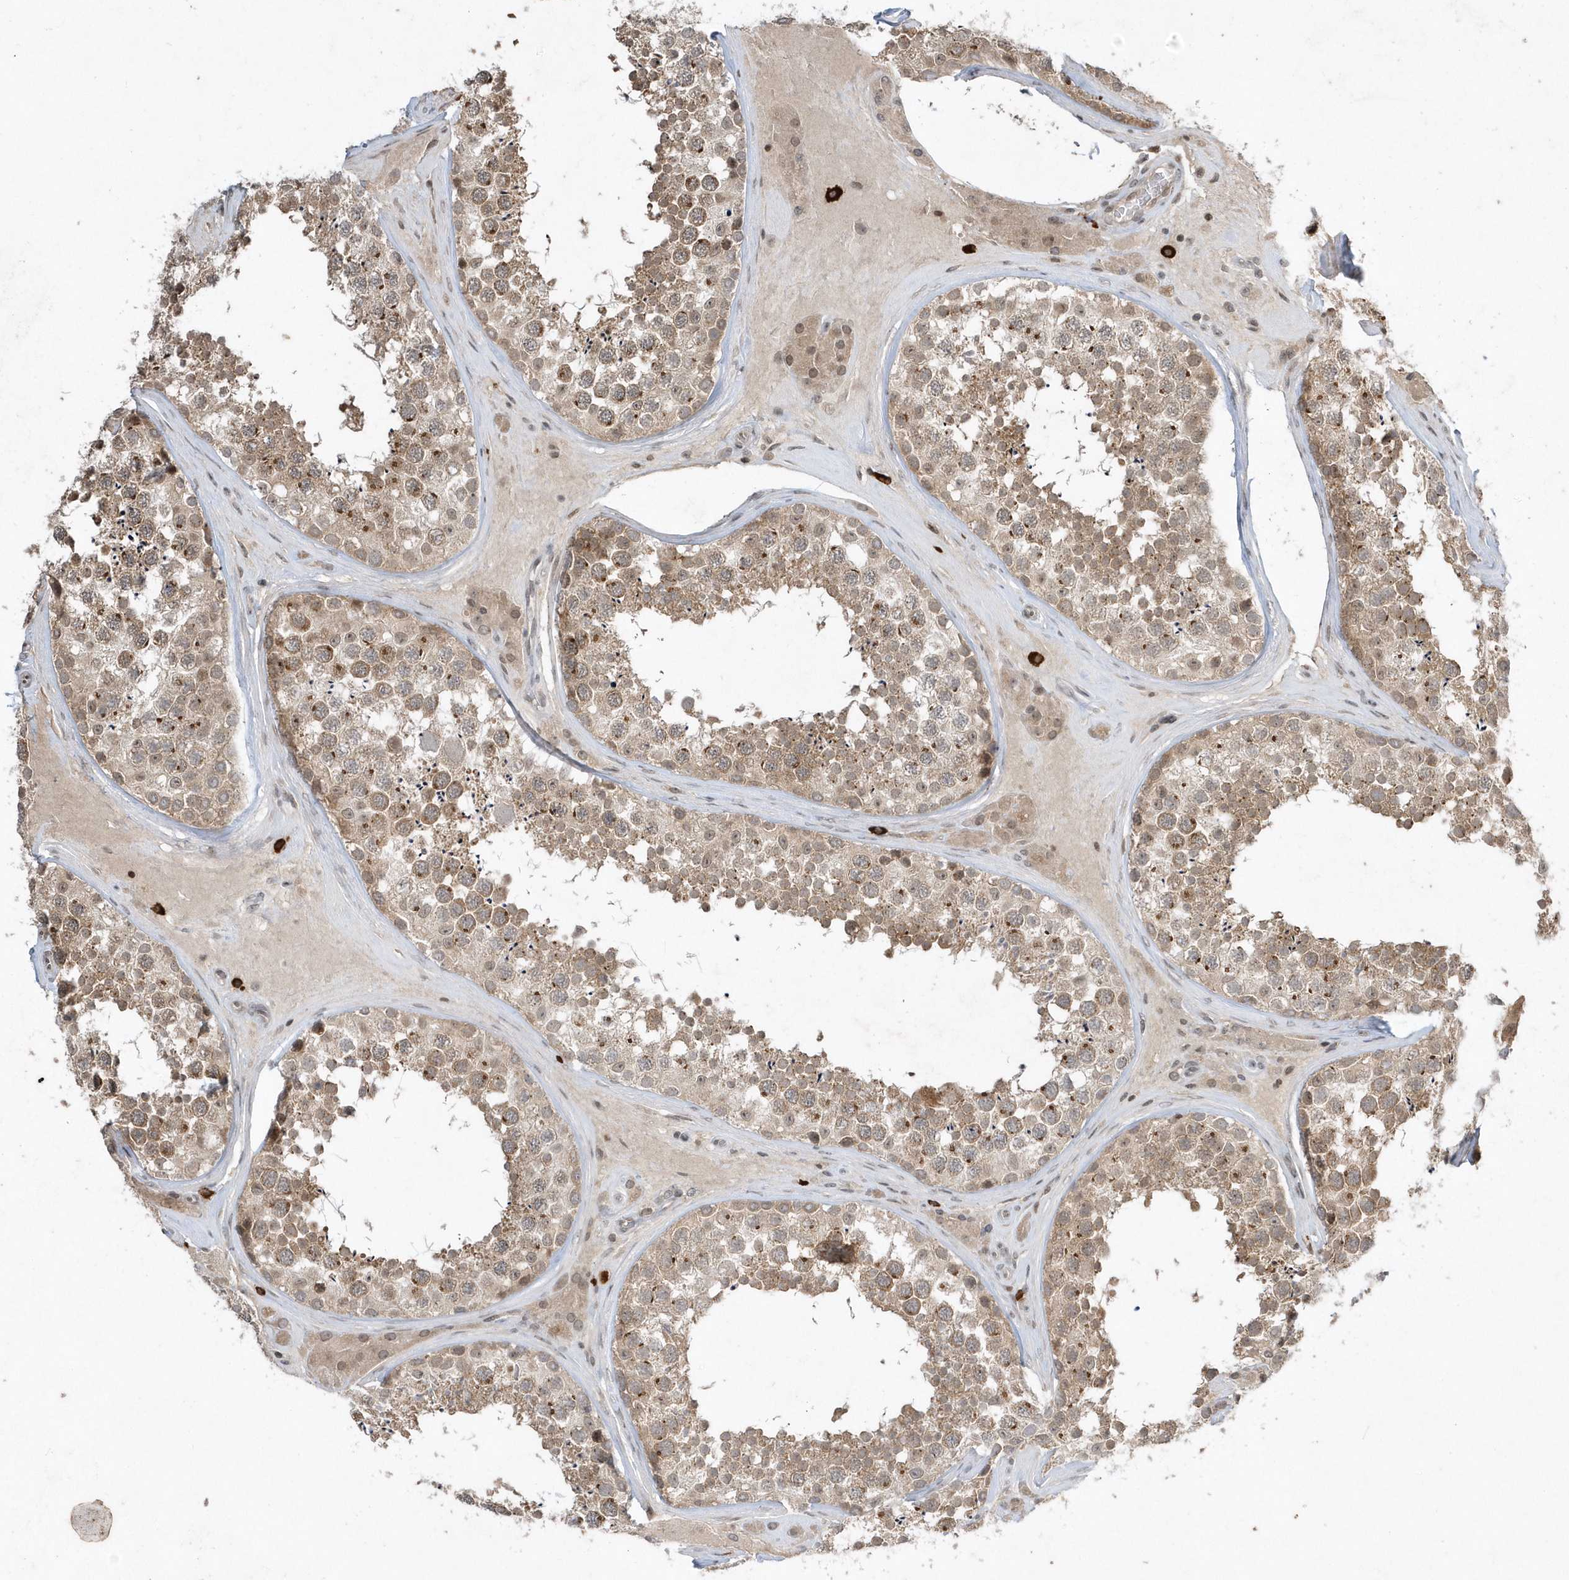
{"staining": {"intensity": "moderate", "quantity": ">75%", "location": "cytoplasmic/membranous"}, "tissue": "testis", "cell_type": "Cells in seminiferous ducts", "image_type": "normal", "snomed": [{"axis": "morphology", "description": "Normal tissue, NOS"}, {"axis": "topography", "description": "Testis"}], "caption": "A micrograph showing moderate cytoplasmic/membranous staining in approximately >75% of cells in seminiferous ducts in unremarkable testis, as visualized by brown immunohistochemical staining.", "gene": "EIF2B1", "patient": {"sex": "male", "age": 46}}